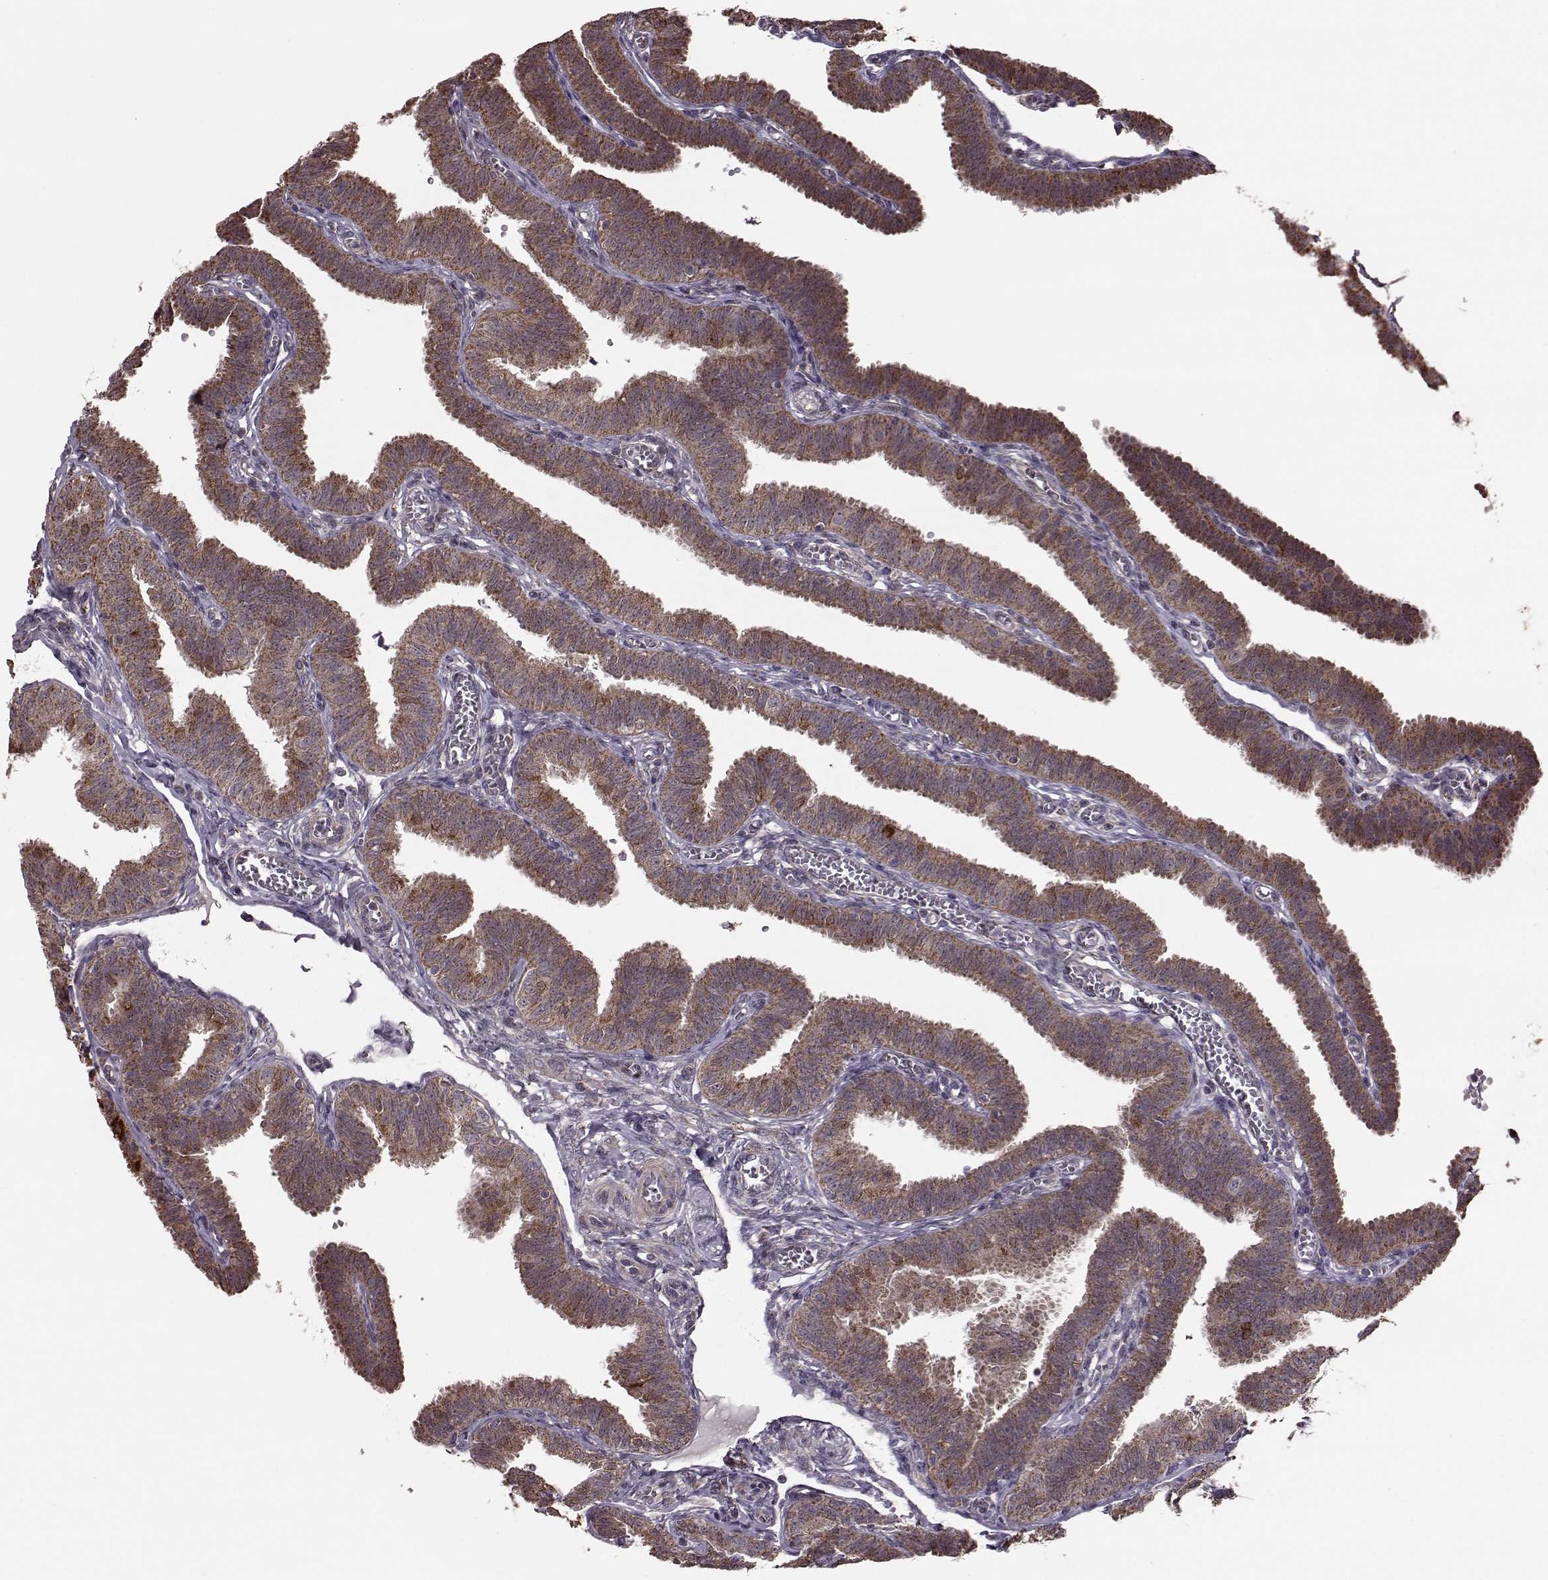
{"staining": {"intensity": "moderate", "quantity": ">75%", "location": "cytoplasmic/membranous"}, "tissue": "fallopian tube", "cell_type": "Glandular cells", "image_type": "normal", "snomed": [{"axis": "morphology", "description": "Normal tissue, NOS"}, {"axis": "topography", "description": "Fallopian tube"}], "caption": "Immunohistochemical staining of unremarkable fallopian tube exhibits moderate cytoplasmic/membranous protein staining in approximately >75% of glandular cells.", "gene": "PUDP", "patient": {"sex": "female", "age": 25}}